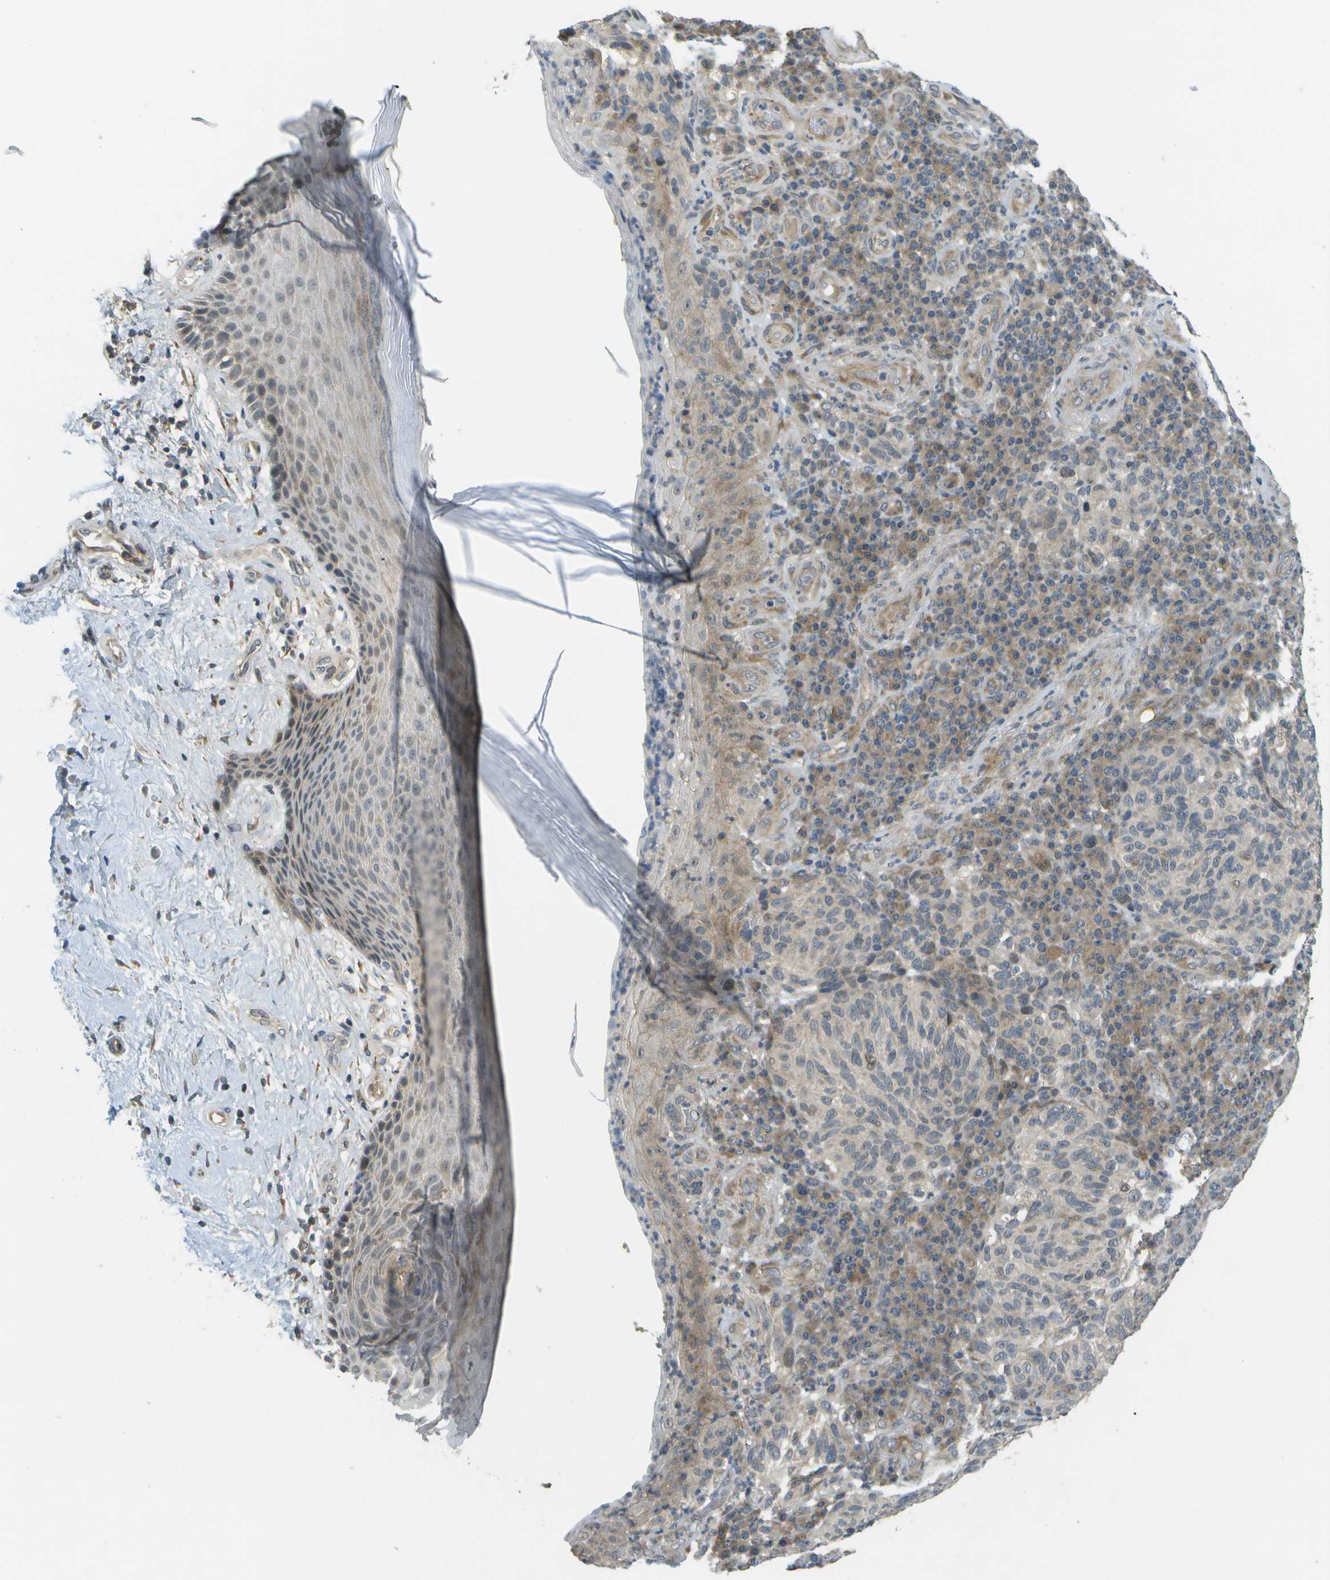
{"staining": {"intensity": "negative", "quantity": "none", "location": "none"}, "tissue": "melanoma", "cell_type": "Tumor cells", "image_type": "cancer", "snomed": [{"axis": "morphology", "description": "Malignant melanoma, NOS"}, {"axis": "topography", "description": "Skin"}], "caption": "The immunohistochemistry (IHC) histopathology image has no significant staining in tumor cells of melanoma tissue.", "gene": "WNK2", "patient": {"sex": "female", "age": 73}}